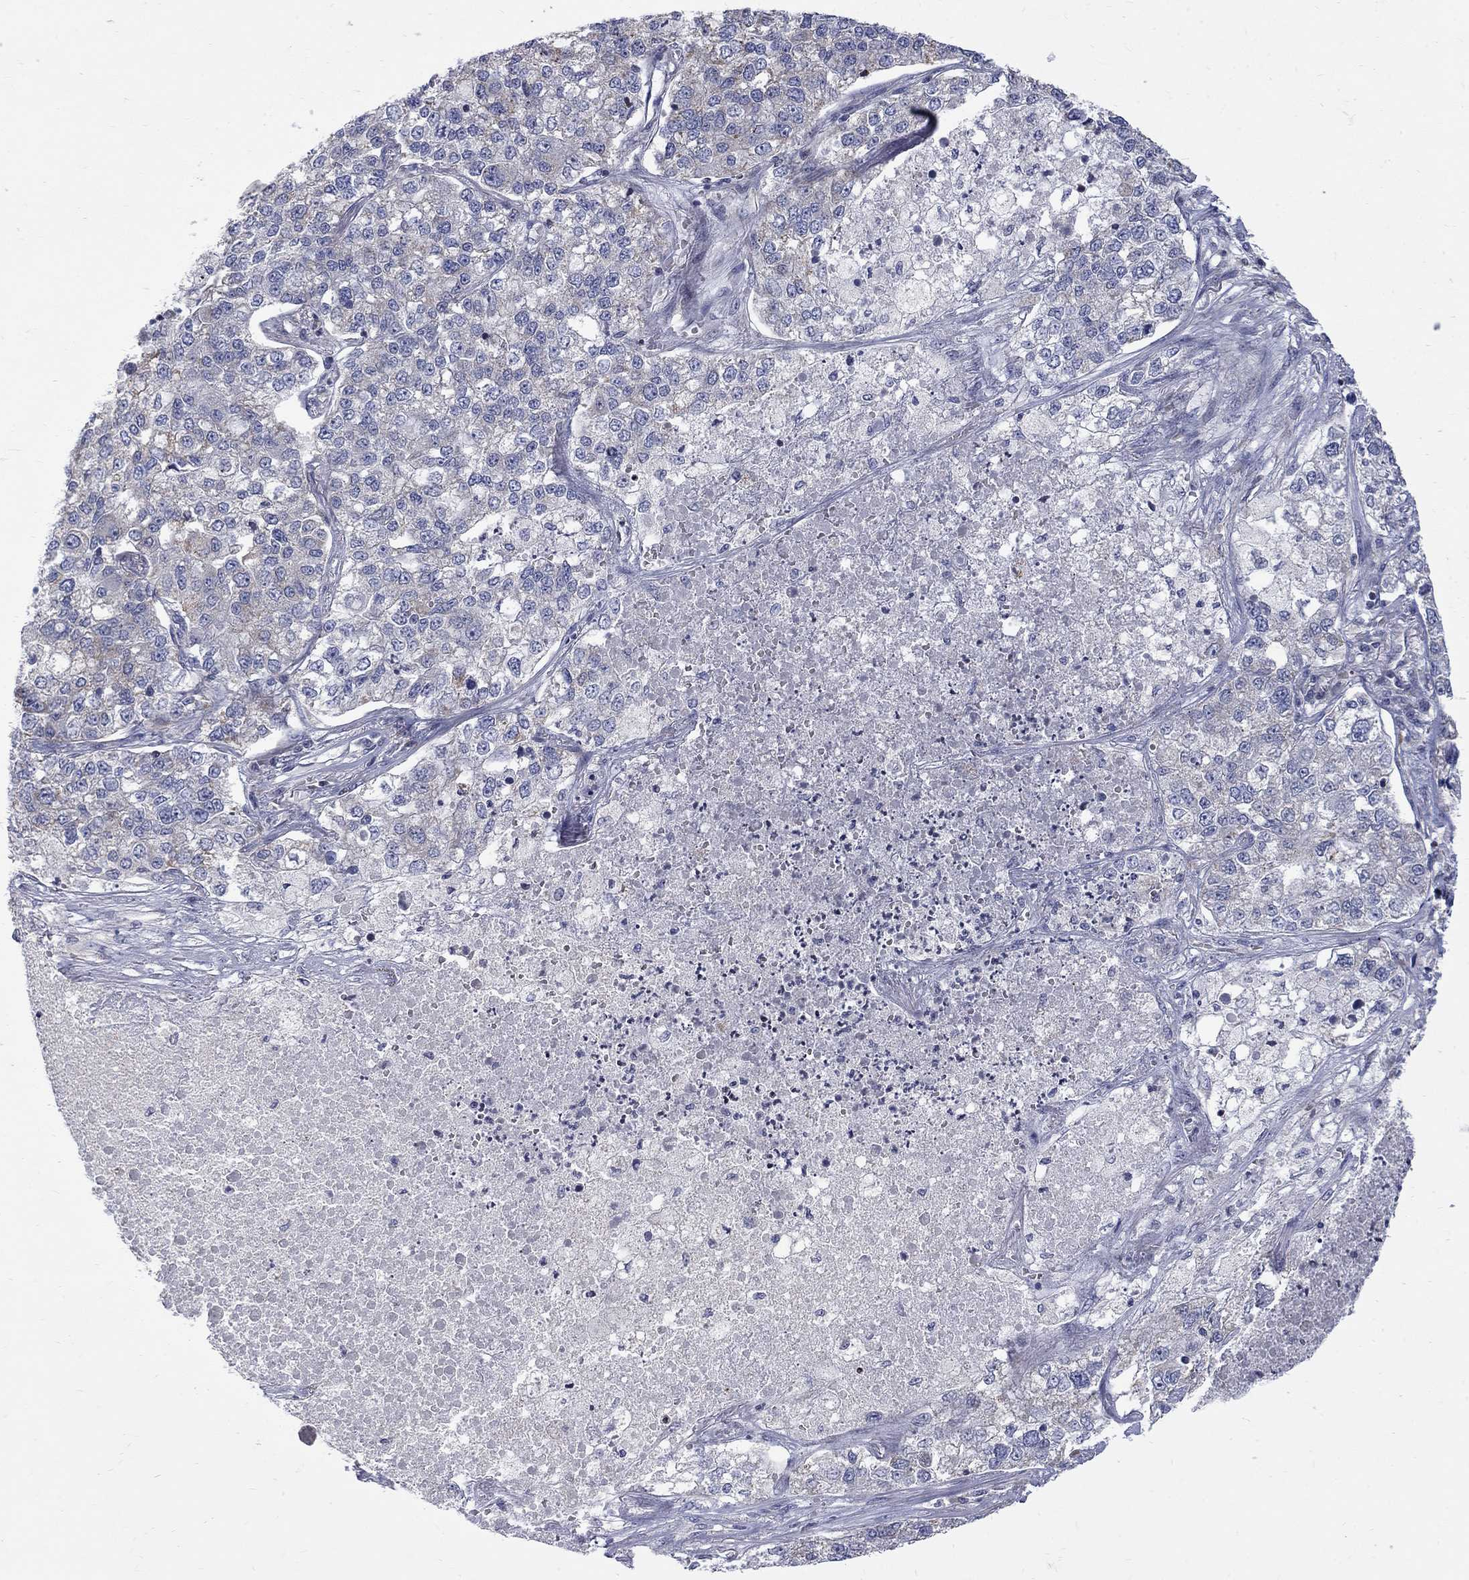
{"staining": {"intensity": "negative", "quantity": "none", "location": "none"}, "tissue": "lung cancer", "cell_type": "Tumor cells", "image_type": "cancer", "snomed": [{"axis": "morphology", "description": "Adenocarcinoma, NOS"}, {"axis": "topography", "description": "Lung"}], "caption": "This is an IHC image of human adenocarcinoma (lung). There is no staining in tumor cells.", "gene": "SH2B1", "patient": {"sex": "male", "age": 49}}